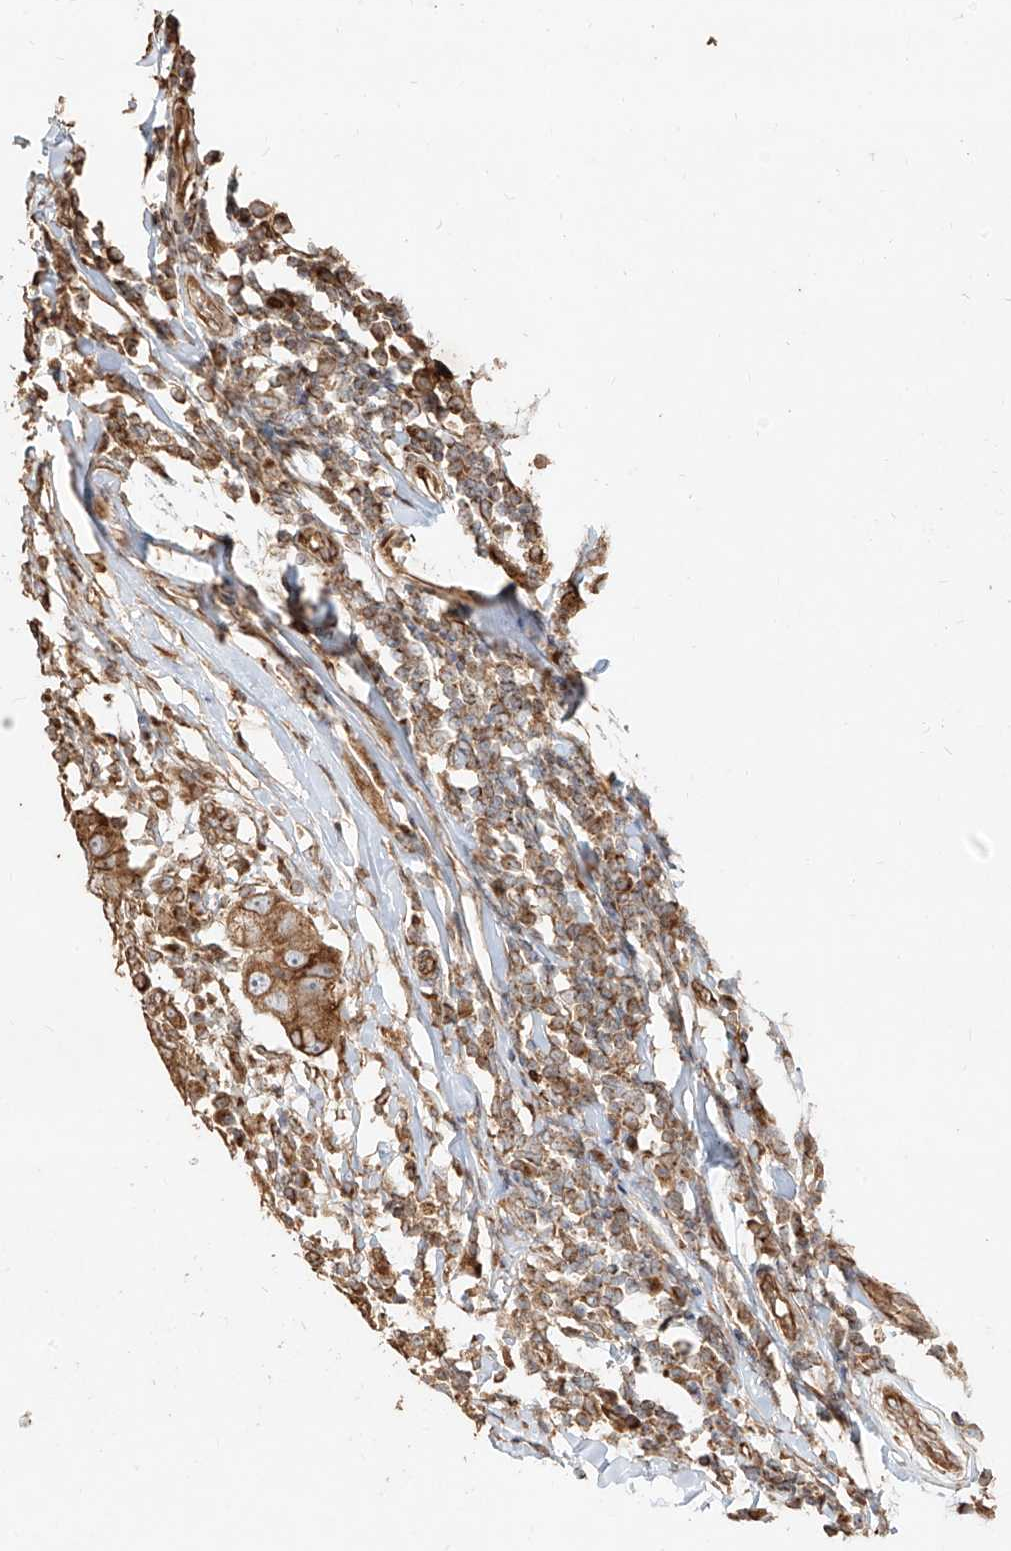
{"staining": {"intensity": "moderate", "quantity": ">75%", "location": "cytoplasmic/membranous"}, "tissue": "breast cancer", "cell_type": "Tumor cells", "image_type": "cancer", "snomed": [{"axis": "morphology", "description": "Duct carcinoma"}, {"axis": "topography", "description": "Breast"}], "caption": "A micrograph of human invasive ductal carcinoma (breast) stained for a protein reveals moderate cytoplasmic/membranous brown staining in tumor cells.", "gene": "EFNB1", "patient": {"sex": "female", "age": 27}}